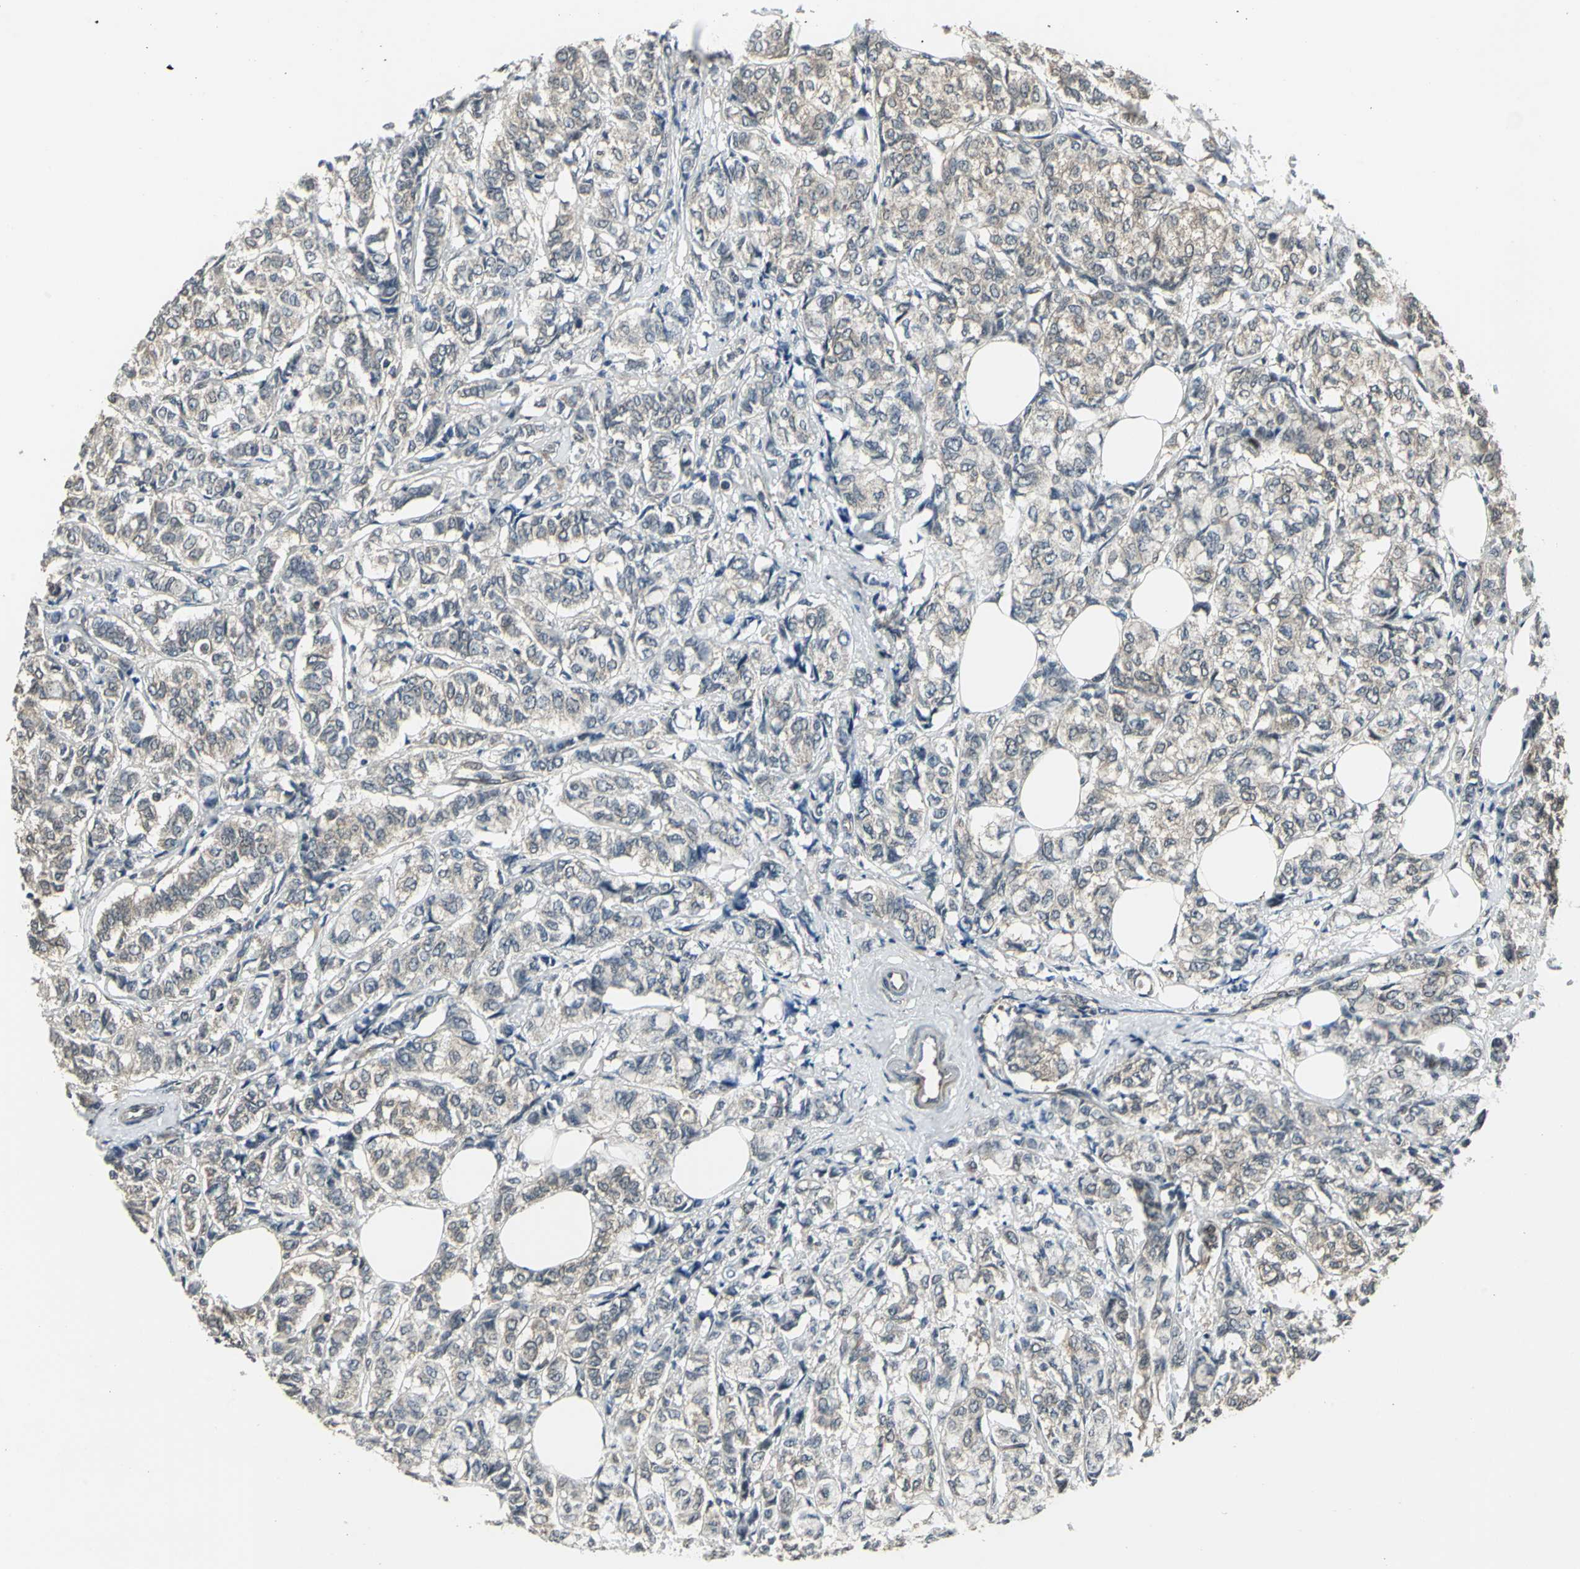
{"staining": {"intensity": "moderate", "quantity": ">75%", "location": "cytoplasmic/membranous"}, "tissue": "breast cancer", "cell_type": "Tumor cells", "image_type": "cancer", "snomed": [{"axis": "morphology", "description": "Lobular carcinoma"}, {"axis": "topography", "description": "Breast"}], "caption": "Protein expression analysis of human breast lobular carcinoma reveals moderate cytoplasmic/membranous positivity in about >75% of tumor cells. (DAB IHC, brown staining for protein, blue staining for nuclei).", "gene": "PFDN1", "patient": {"sex": "female", "age": 60}}